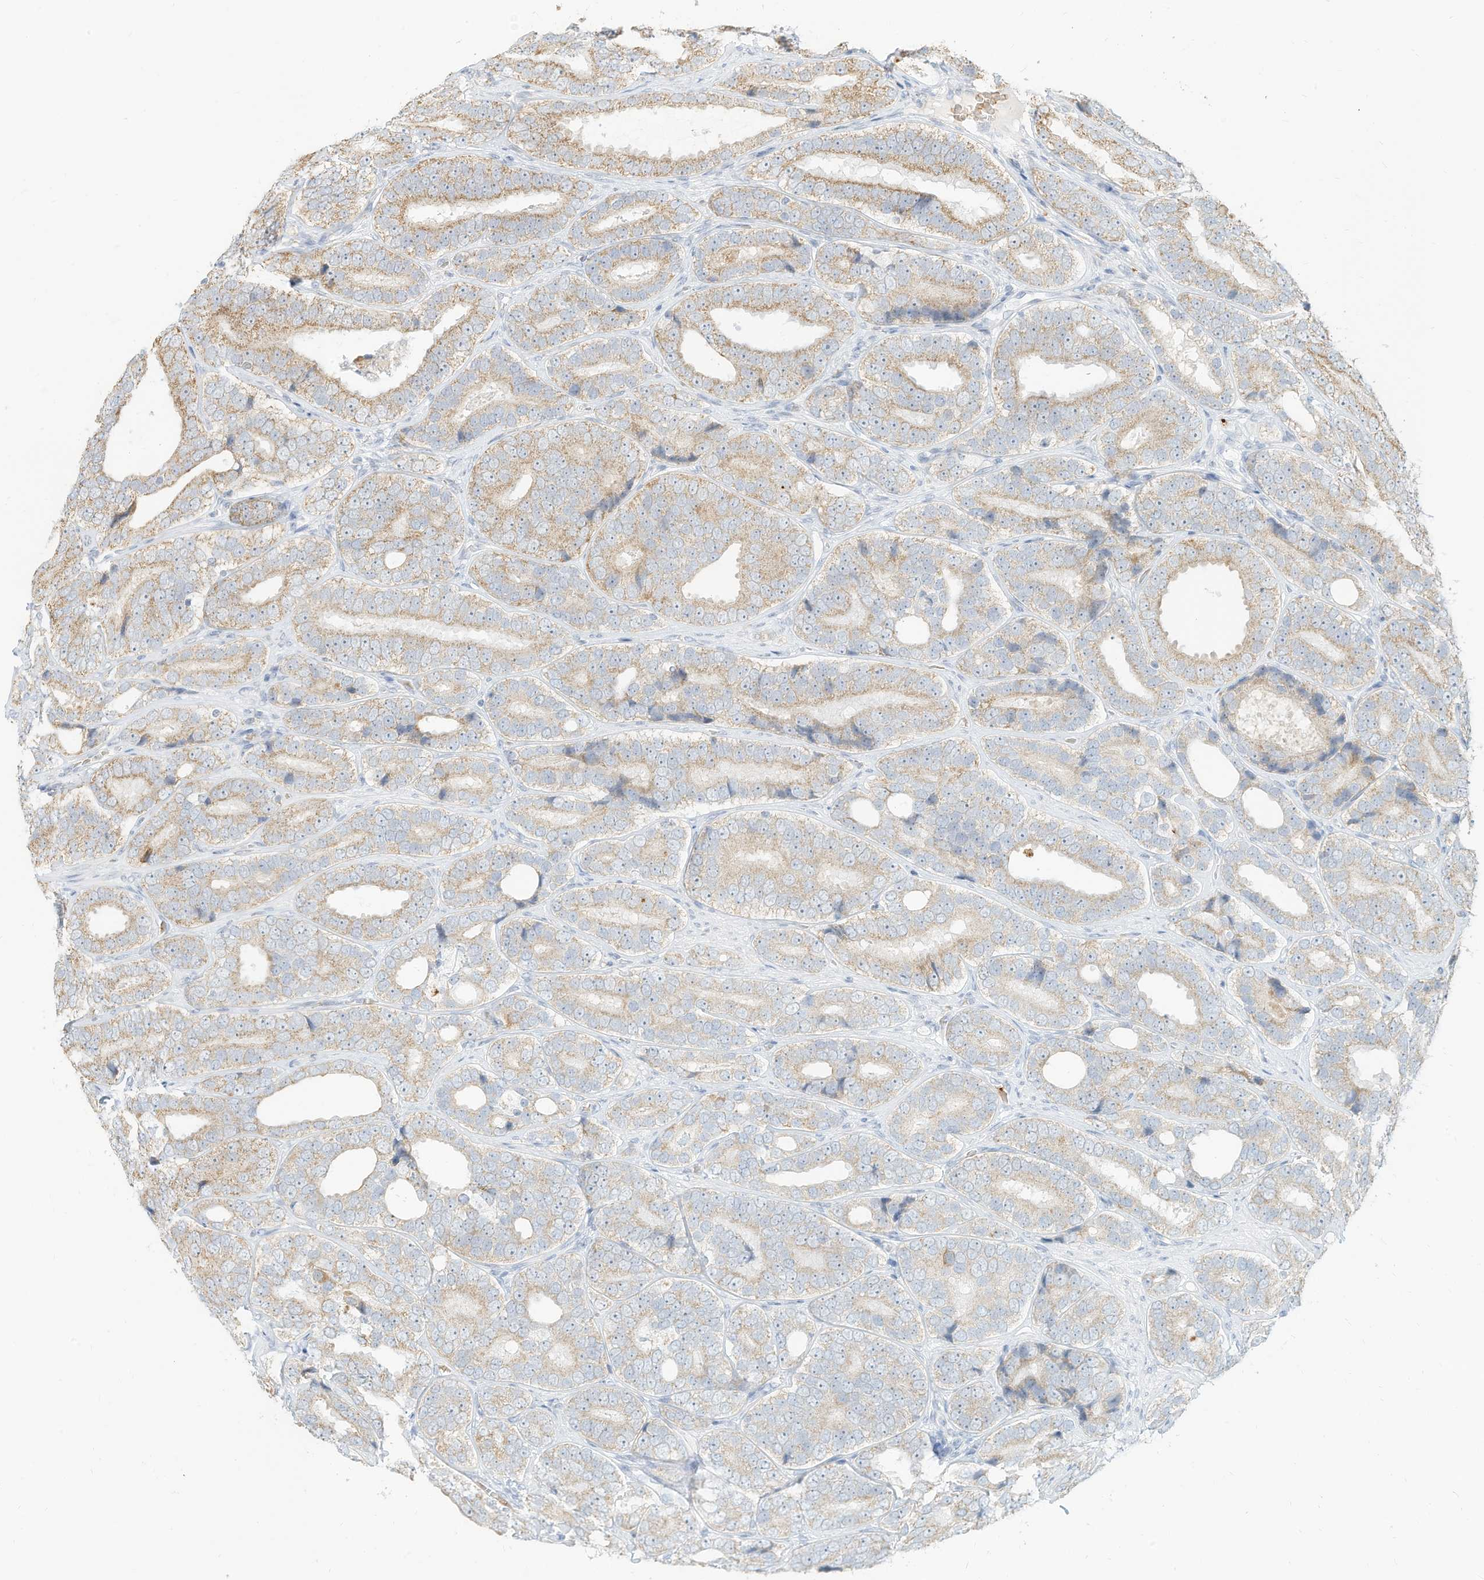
{"staining": {"intensity": "weak", "quantity": "25%-75%", "location": "cytoplasmic/membranous"}, "tissue": "prostate cancer", "cell_type": "Tumor cells", "image_type": "cancer", "snomed": [{"axis": "morphology", "description": "Adenocarcinoma, High grade"}, {"axis": "topography", "description": "Prostate"}], "caption": "Immunohistochemistry (IHC) of high-grade adenocarcinoma (prostate) reveals low levels of weak cytoplasmic/membranous positivity in about 25%-75% of tumor cells.", "gene": "MTUS2", "patient": {"sex": "male", "age": 56}}